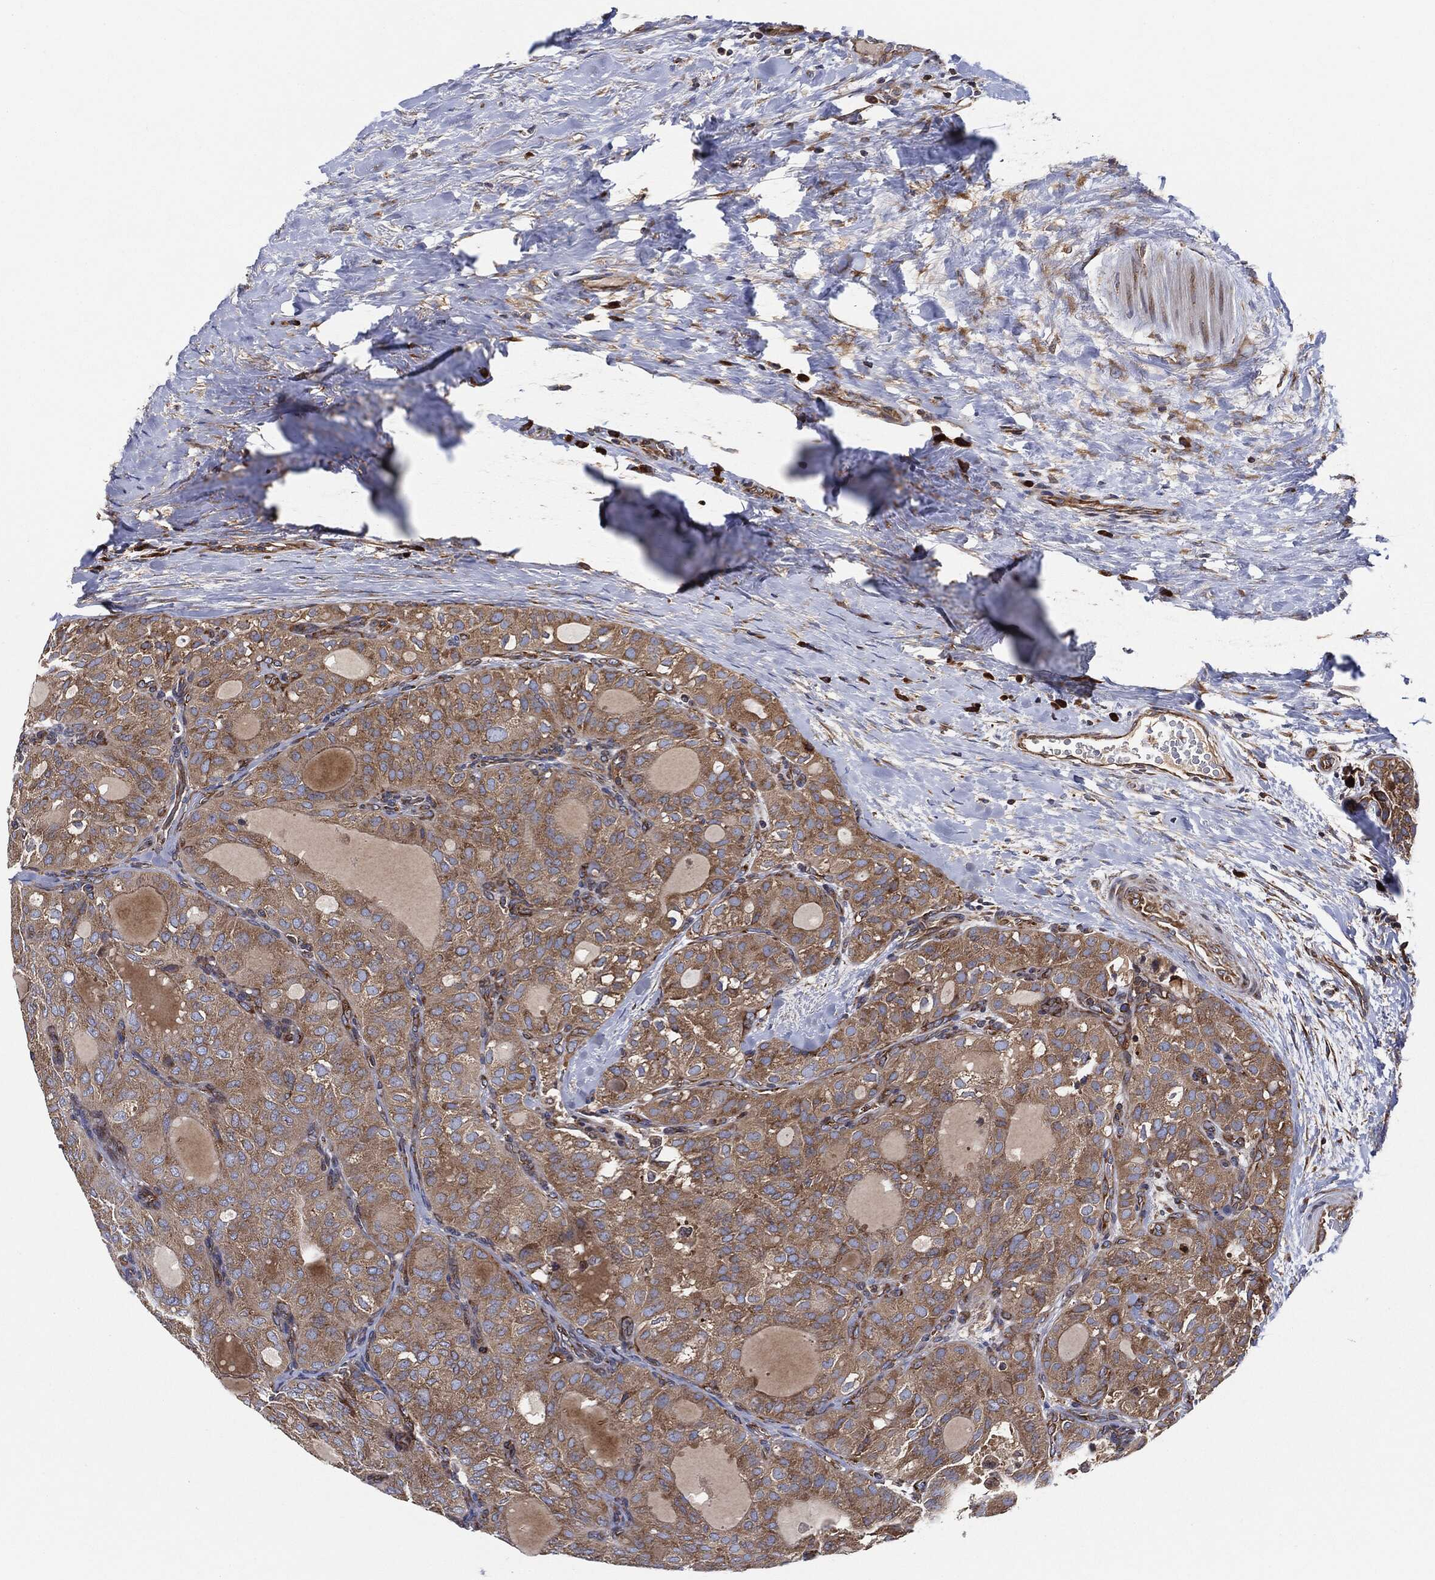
{"staining": {"intensity": "moderate", "quantity": "<25%", "location": "cytoplasmic/membranous"}, "tissue": "thyroid cancer", "cell_type": "Tumor cells", "image_type": "cancer", "snomed": [{"axis": "morphology", "description": "Follicular adenoma carcinoma, NOS"}, {"axis": "topography", "description": "Thyroid gland"}], "caption": "Protein staining displays moderate cytoplasmic/membranous staining in about <25% of tumor cells in follicular adenoma carcinoma (thyroid).", "gene": "EIF2S2", "patient": {"sex": "male", "age": 75}}